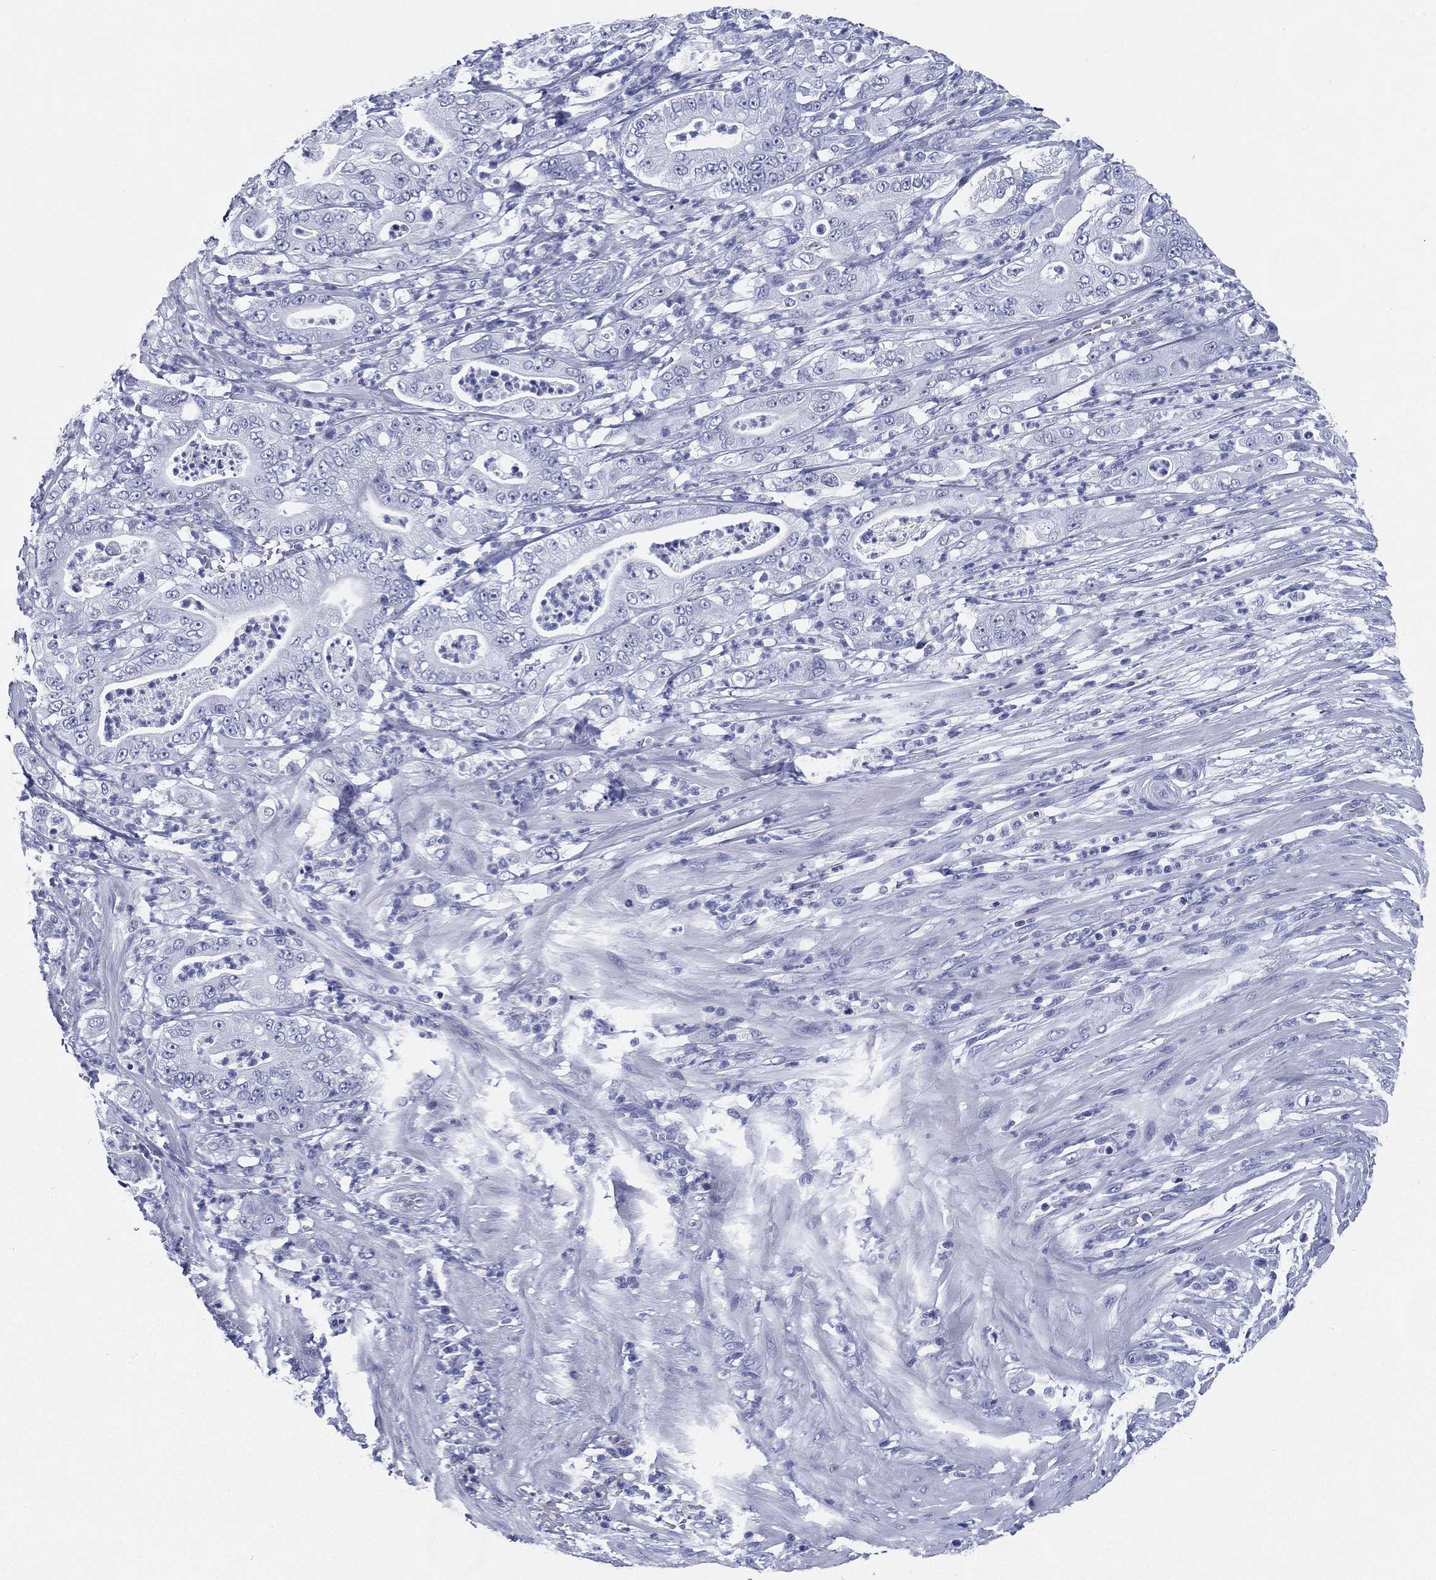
{"staining": {"intensity": "negative", "quantity": "none", "location": "none"}, "tissue": "pancreatic cancer", "cell_type": "Tumor cells", "image_type": "cancer", "snomed": [{"axis": "morphology", "description": "Adenocarcinoma, NOS"}, {"axis": "topography", "description": "Pancreas"}], "caption": "This micrograph is of pancreatic cancer (adenocarcinoma) stained with IHC to label a protein in brown with the nuclei are counter-stained blue. There is no expression in tumor cells.", "gene": "ATP1B2", "patient": {"sex": "male", "age": 71}}